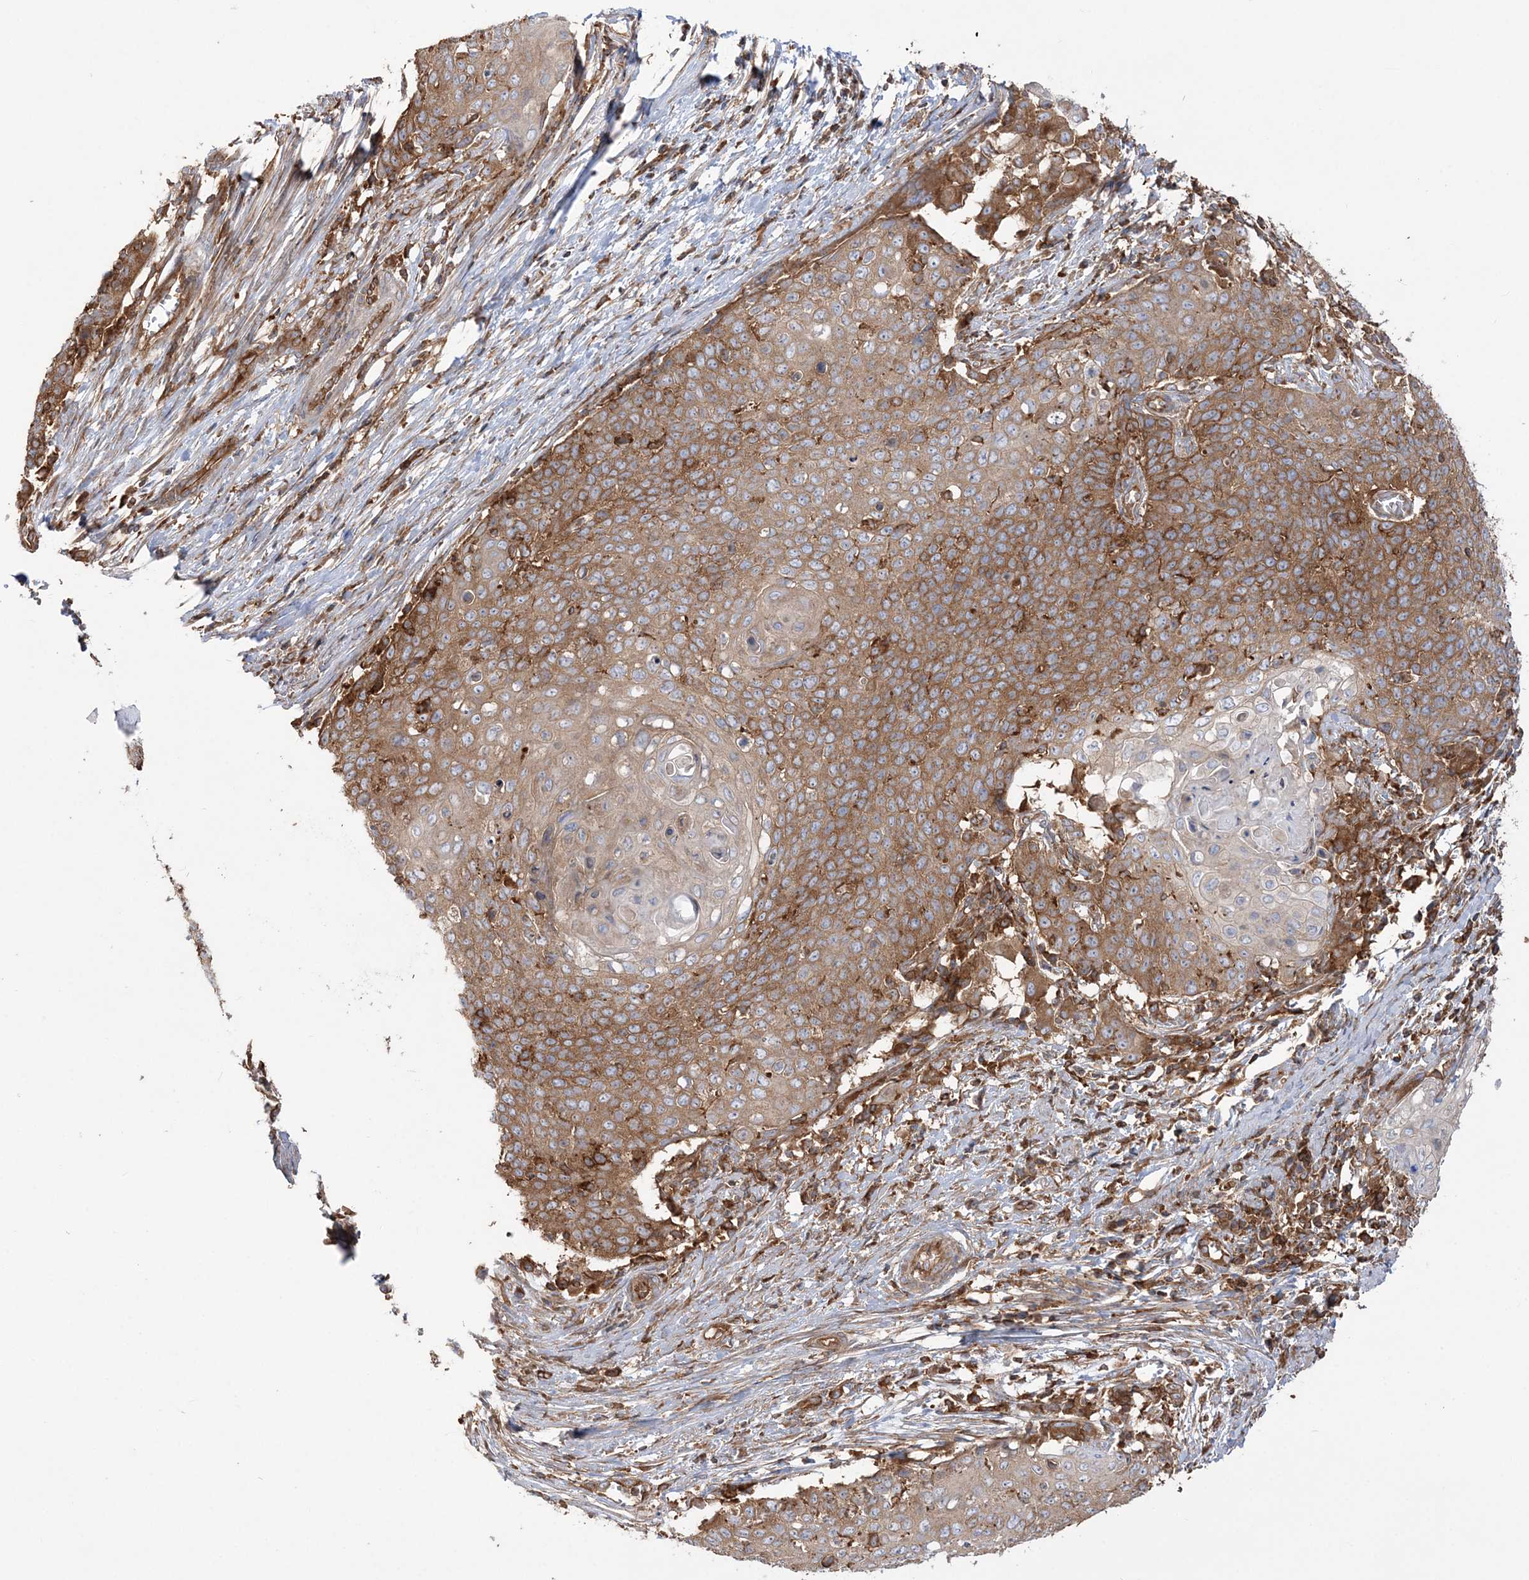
{"staining": {"intensity": "moderate", "quantity": ">75%", "location": "cytoplasmic/membranous"}, "tissue": "cervical cancer", "cell_type": "Tumor cells", "image_type": "cancer", "snomed": [{"axis": "morphology", "description": "Squamous cell carcinoma, NOS"}, {"axis": "topography", "description": "Cervix"}], "caption": "Moderate cytoplasmic/membranous protein positivity is identified in approximately >75% of tumor cells in squamous cell carcinoma (cervical).", "gene": "TBC1D5", "patient": {"sex": "female", "age": 39}}